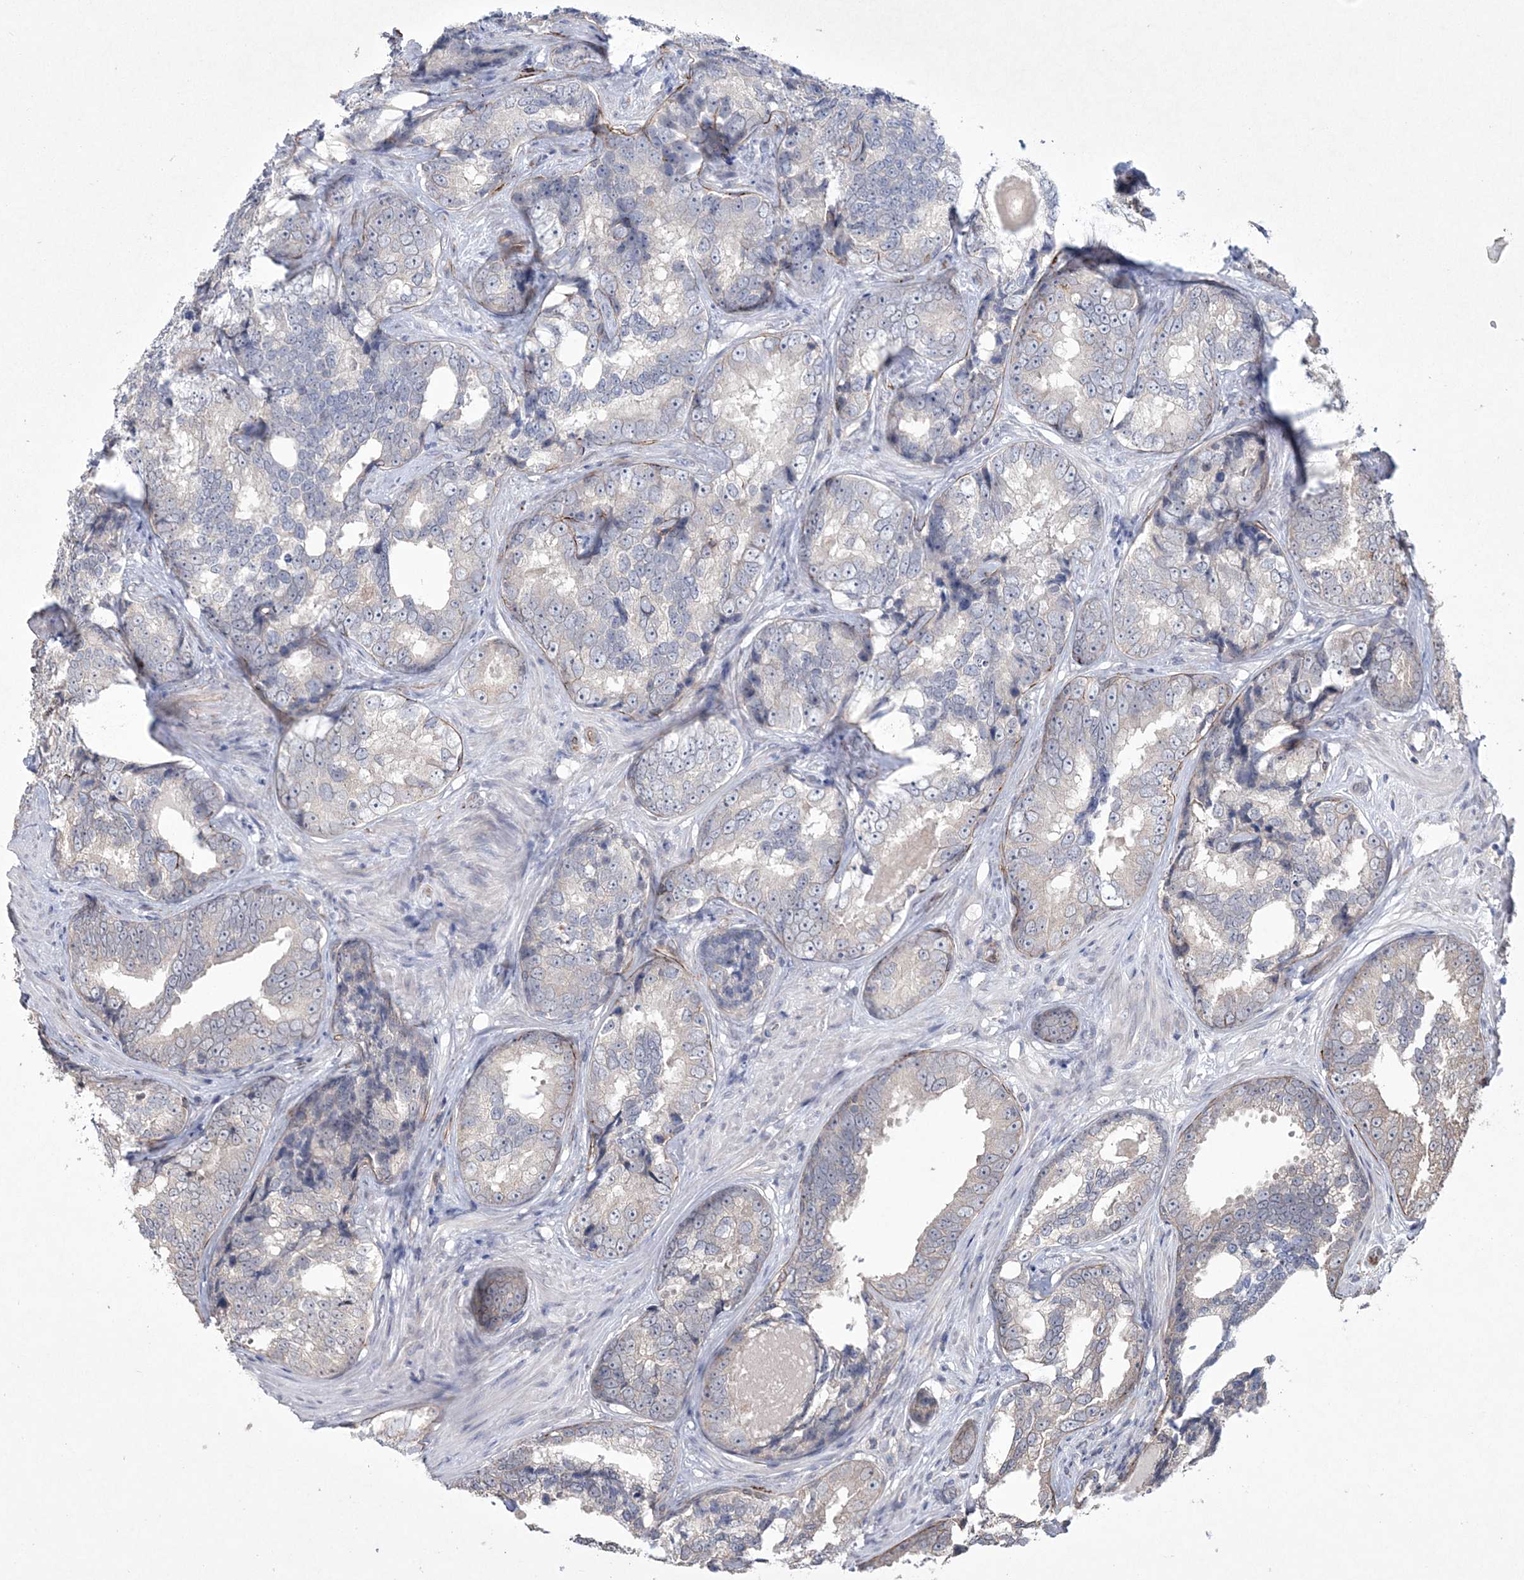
{"staining": {"intensity": "negative", "quantity": "none", "location": "none"}, "tissue": "prostate cancer", "cell_type": "Tumor cells", "image_type": "cancer", "snomed": [{"axis": "morphology", "description": "Adenocarcinoma, High grade"}, {"axis": "topography", "description": "Prostate"}], "caption": "Immunohistochemistry (IHC) photomicrograph of human prostate cancer (adenocarcinoma (high-grade)) stained for a protein (brown), which exhibits no staining in tumor cells.", "gene": "DPCD", "patient": {"sex": "male", "age": 66}}